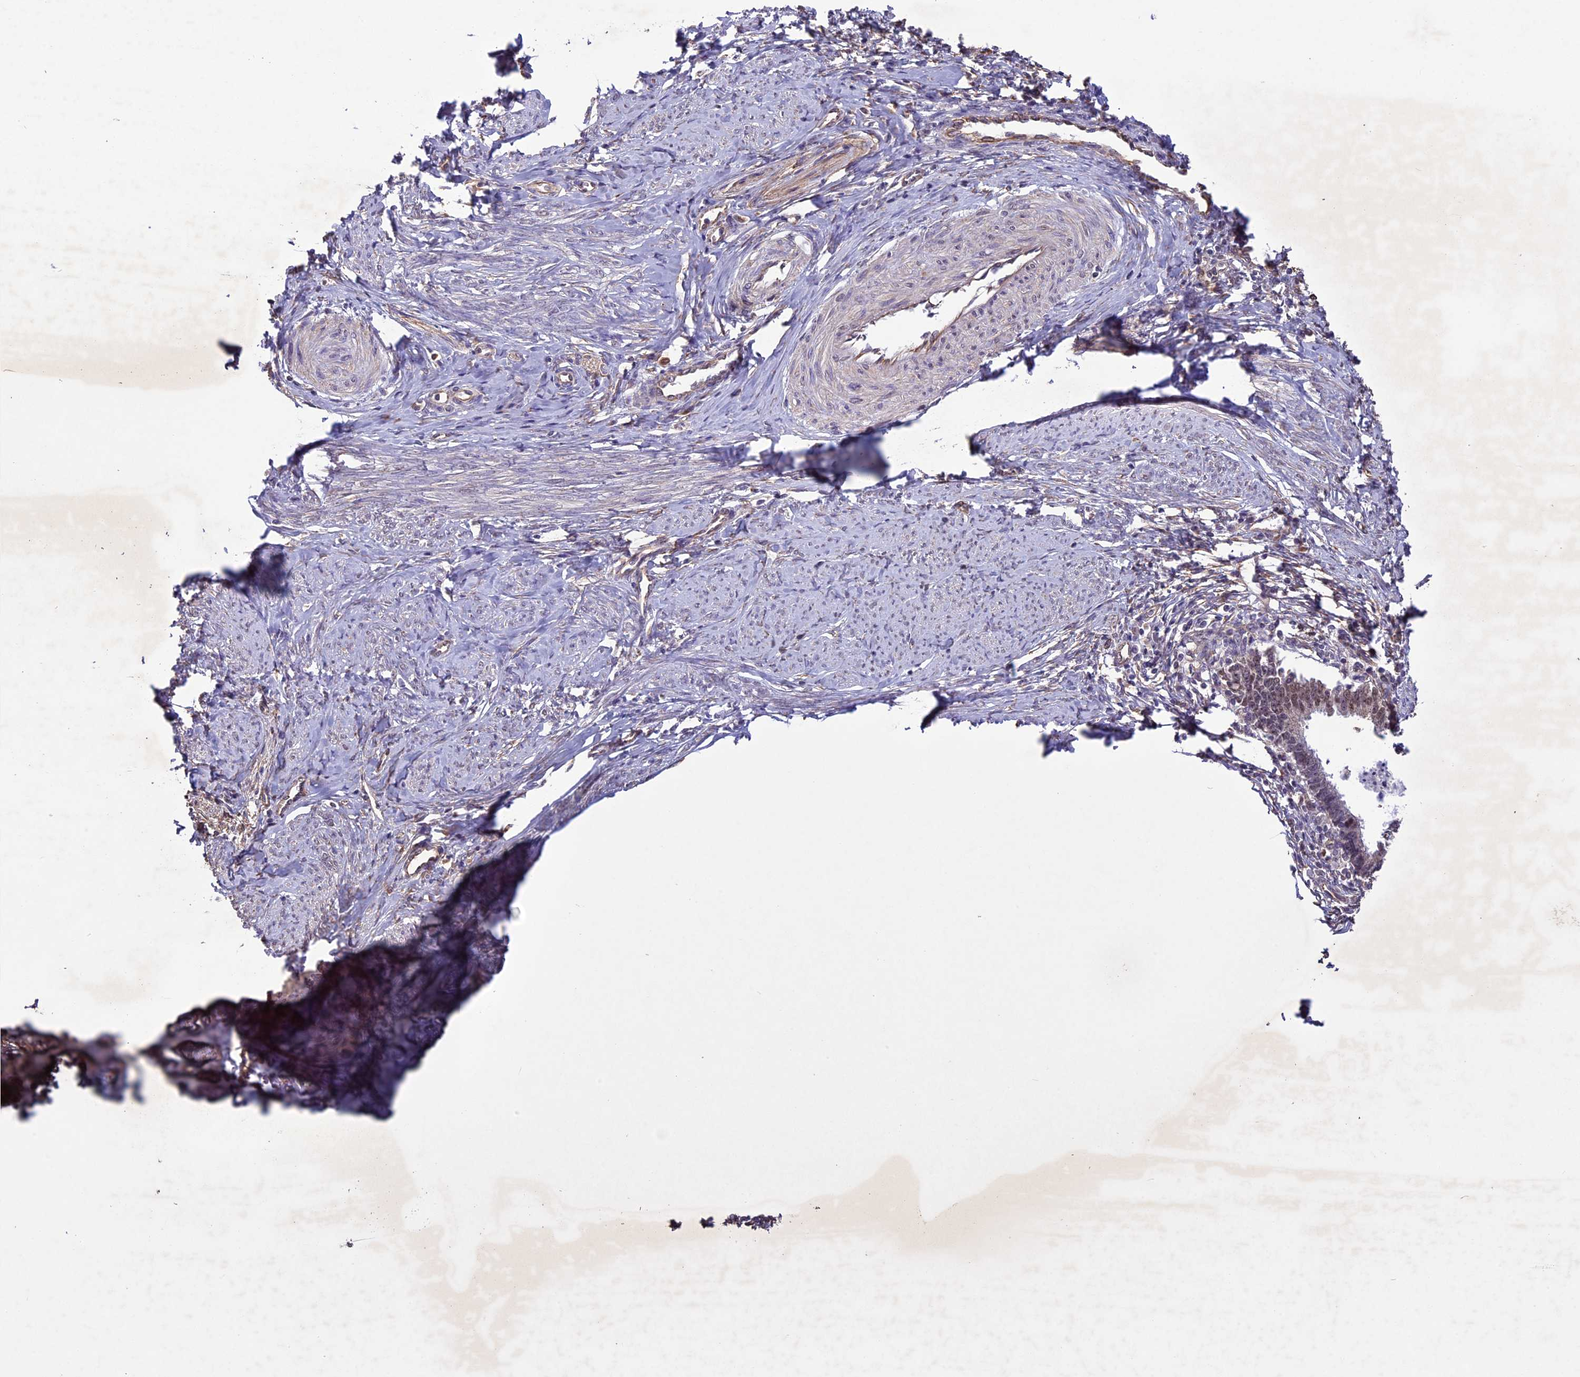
{"staining": {"intensity": "moderate", "quantity": ">75%", "location": "nuclear"}, "tissue": "cervical cancer", "cell_type": "Tumor cells", "image_type": "cancer", "snomed": [{"axis": "morphology", "description": "Adenocarcinoma, NOS"}, {"axis": "topography", "description": "Cervix"}], "caption": "High-magnification brightfield microscopy of cervical cancer (adenocarcinoma) stained with DAB (3,3'-diaminobenzidine) (brown) and counterstained with hematoxylin (blue). tumor cells exhibit moderate nuclear staining is identified in about>75% of cells.", "gene": "C3orf70", "patient": {"sex": "female", "age": 36}}